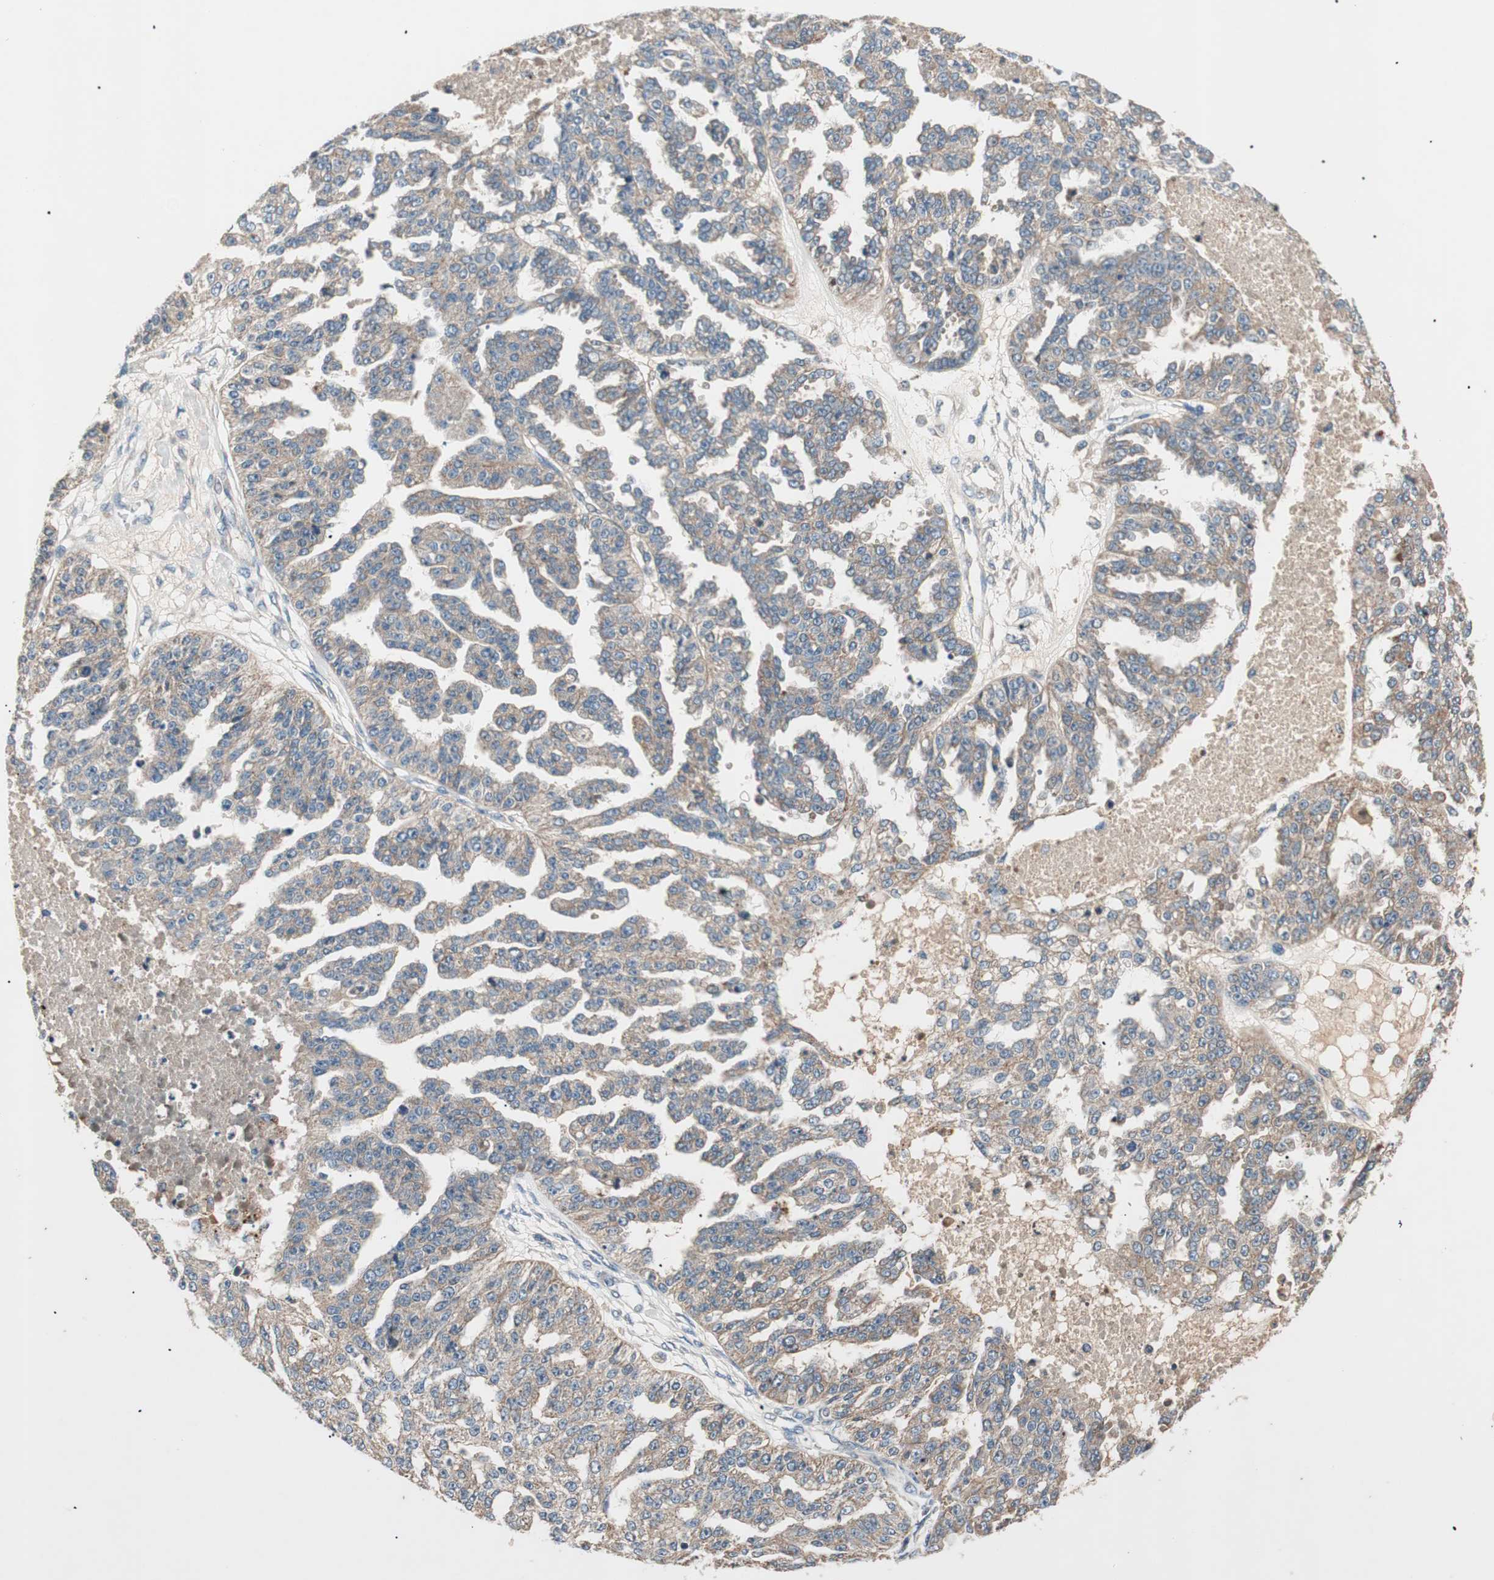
{"staining": {"intensity": "weak", "quantity": ">75%", "location": "cytoplasmic/membranous"}, "tissue": "ovarian cancer", "cell_type": "Tumor cells", "image_type": "cancer", "snomed": [{"axis": "morphology", "description": "Cystadenocarcinoma, serous, NOS"}, {"axis": "topography", "description": "Ovary"}], "caption": "Ovarian serous cystadenocarcinoma stained for a protein (brown) exhibits weak cytoplasmic/membranous positive positivity in approximately >75% of tumor cells.", "gene": "HPN", "patient": {"sex": "female", "age": 58}}